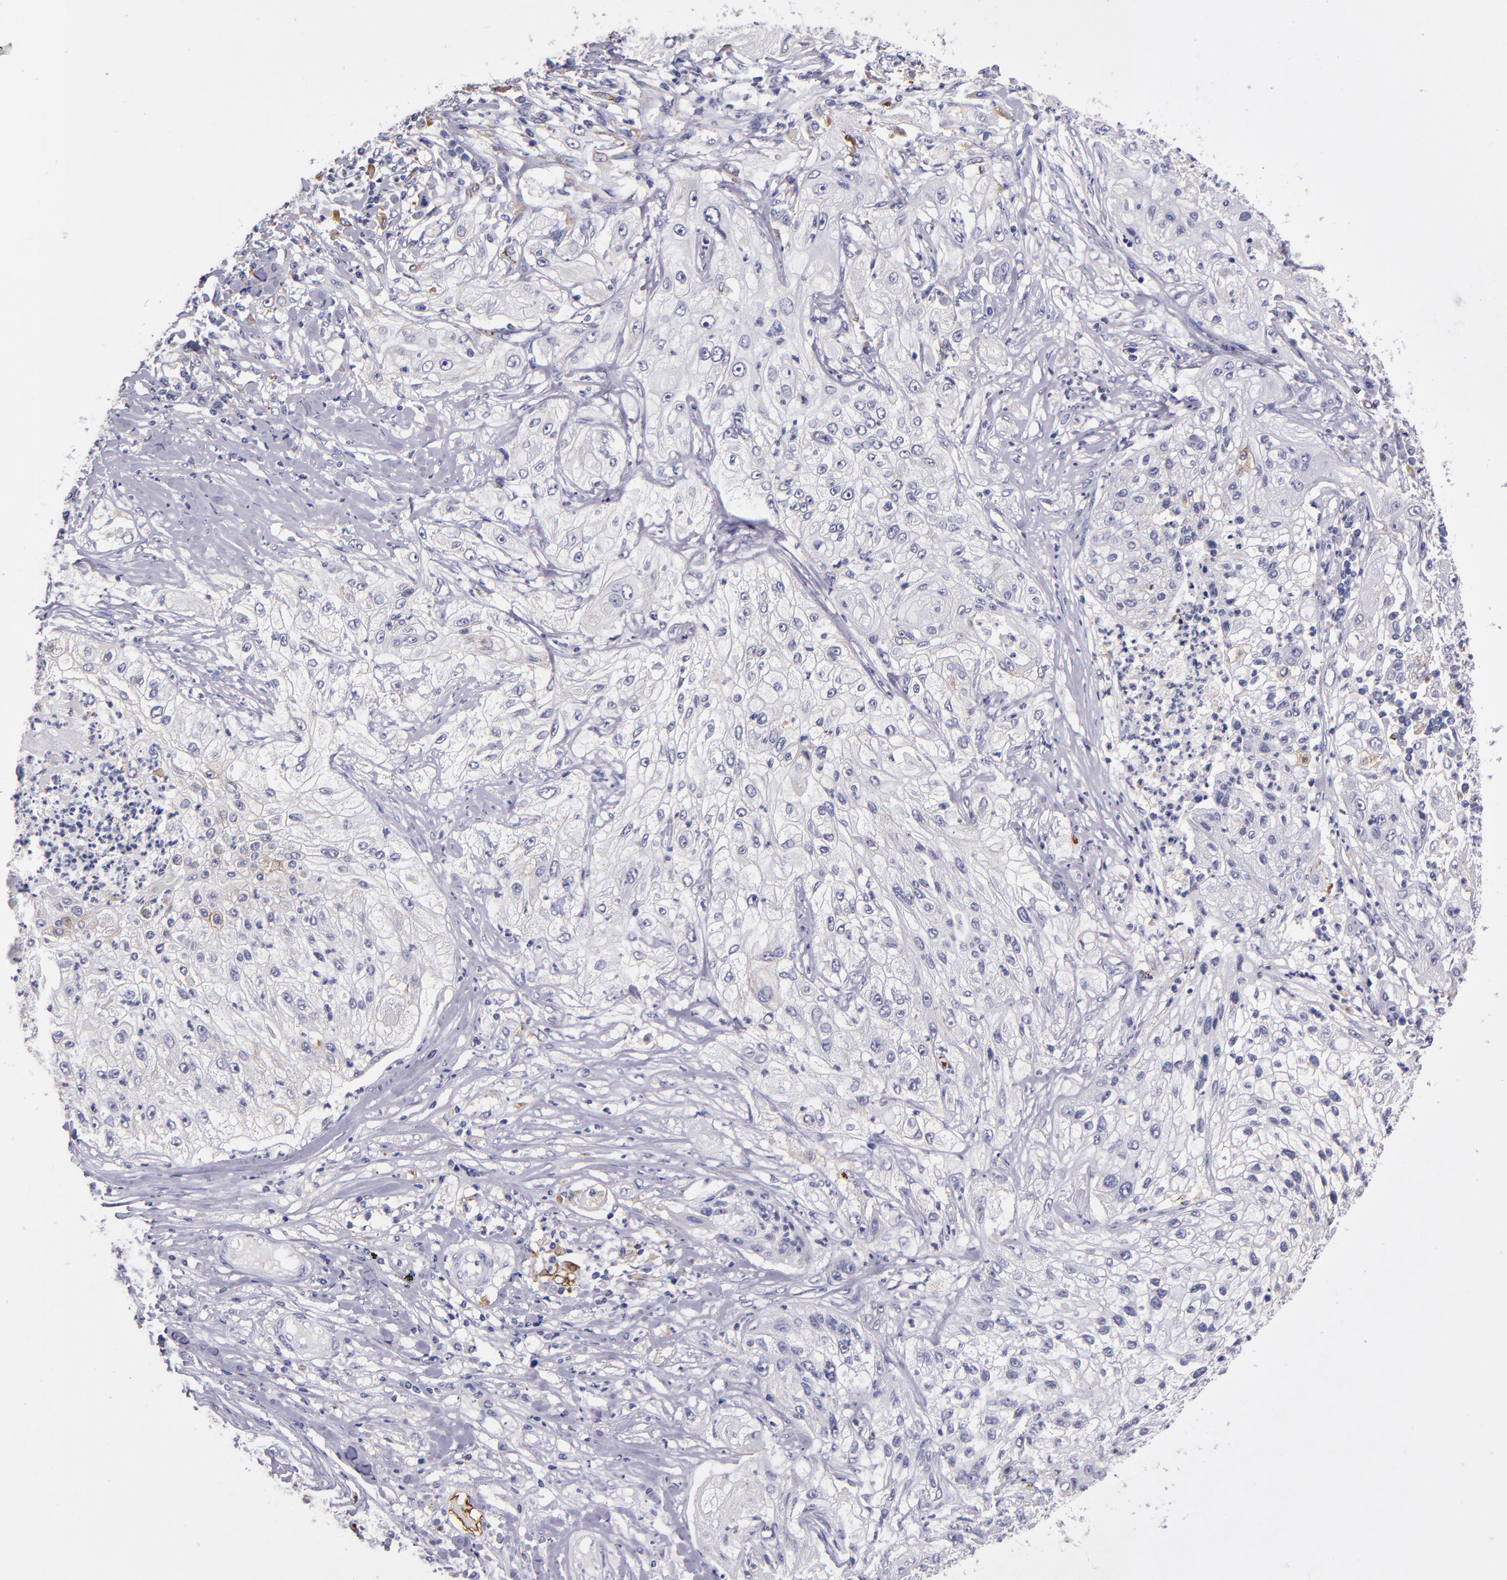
{"staining": {"intensity": "negative", "quantity": "none", "location": "none"}, "tissue": "lung cancer", "cell_type": "Tumor cells", "image_type": "cancer", "snomed": [{"axis": "morphology", "description": "Inflammation, NOS"}, {"axis": "morphology", "description": "Squamous cell carcinoma, NOS"}, {"axis": "topography", "description": "Lymph node"}, {"axis": "topography", "description": "Soft tissue"}, {"axis": "topography", "description": "Lung"}], "caption": "High power microscopy histopathology image of an IHC image of lung cancer, revealing no significant expression in tumor cells.", "gene": "SELP", "patient": {"sex": "male", "age": 66}}